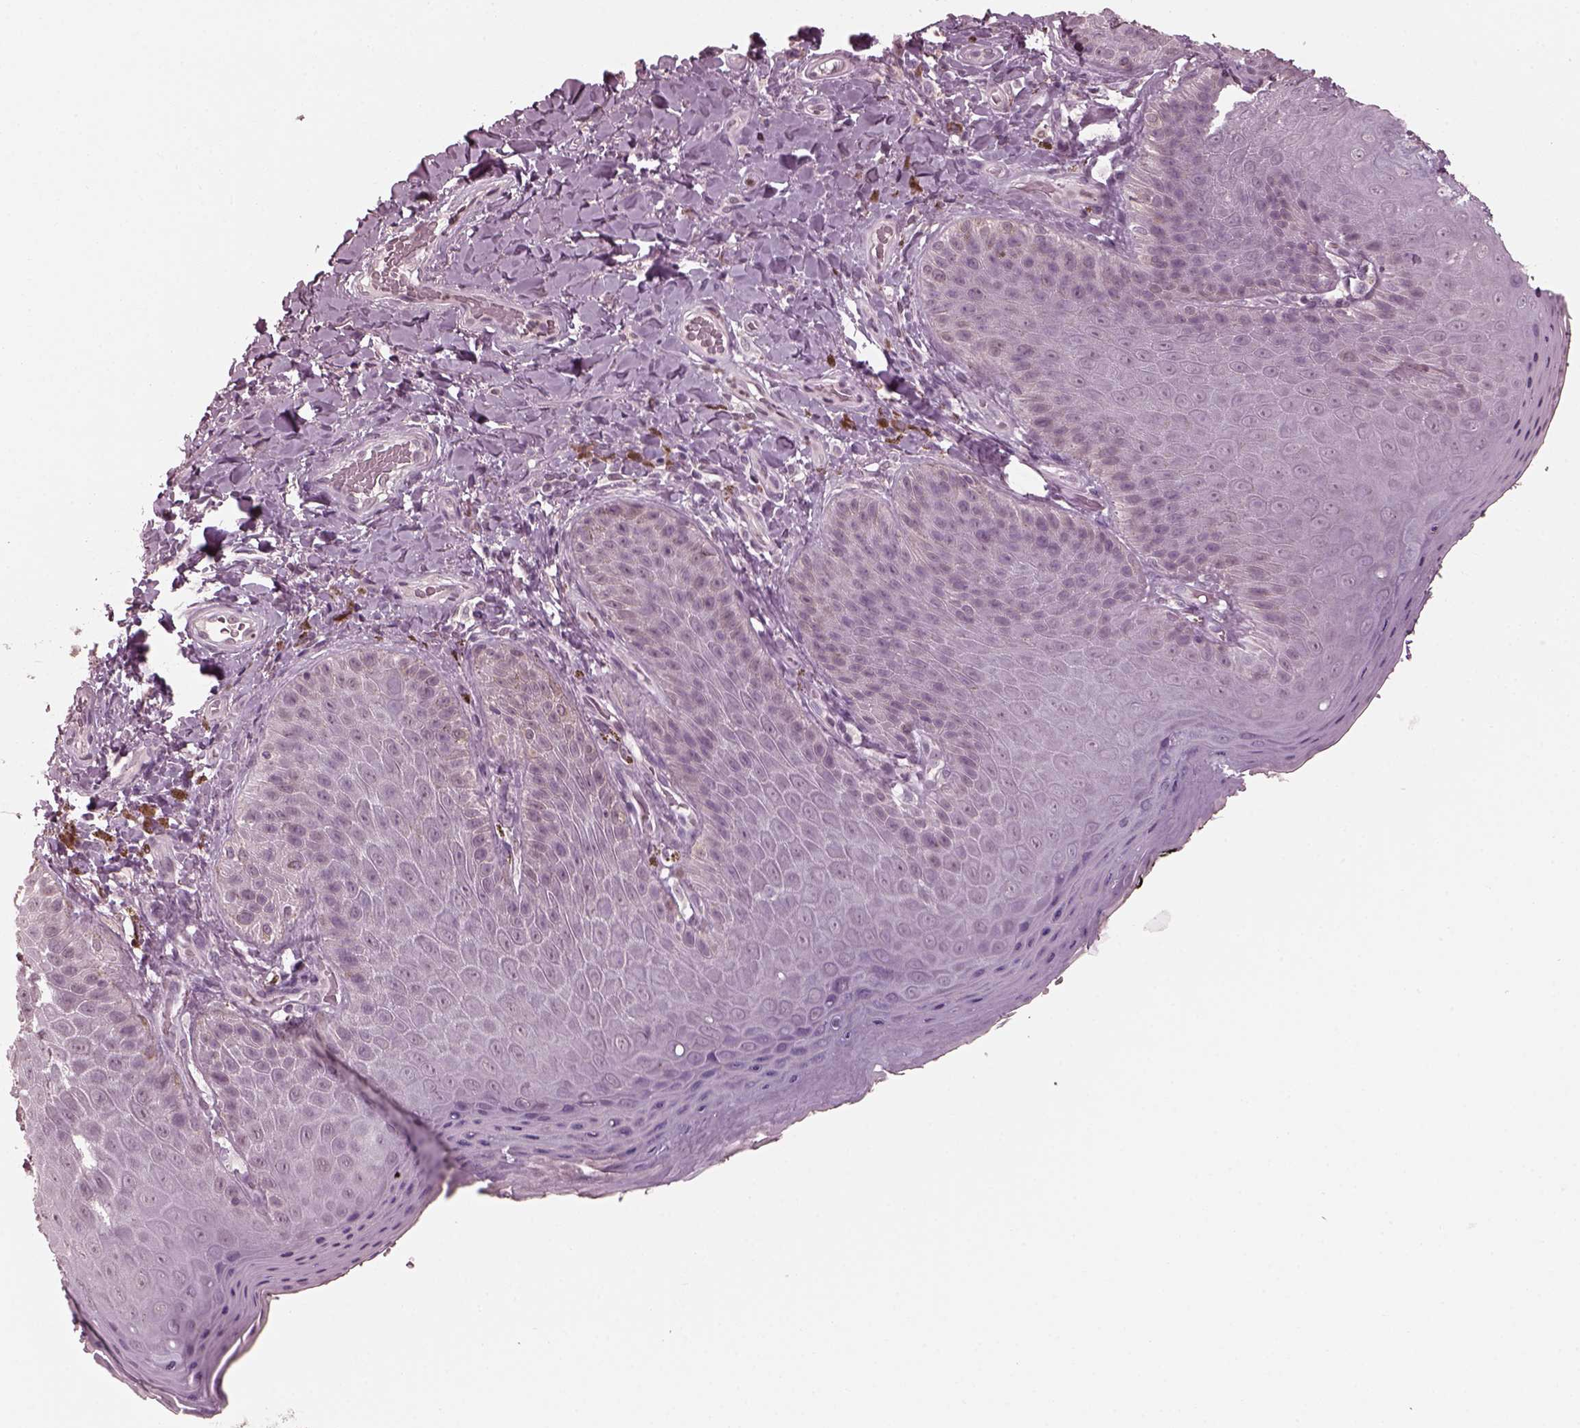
{"staining": {"intensity": "negative", "quantity": "none", "location": "none"}, "tissue": "skin", "cell_type": "Epidermal cells", "image_type": "normal", "snomed": [{"axis": "morphology", "description": "Normal tissue, NOS"}, {"axis": "topography", "description": "Anal"}], "caption": "Immunohistochemical staining of benign skin demonstrates no significant staining in epidermal cells.", "gene": "TSKS", "patient": {"sex": "male", "age": 53}}